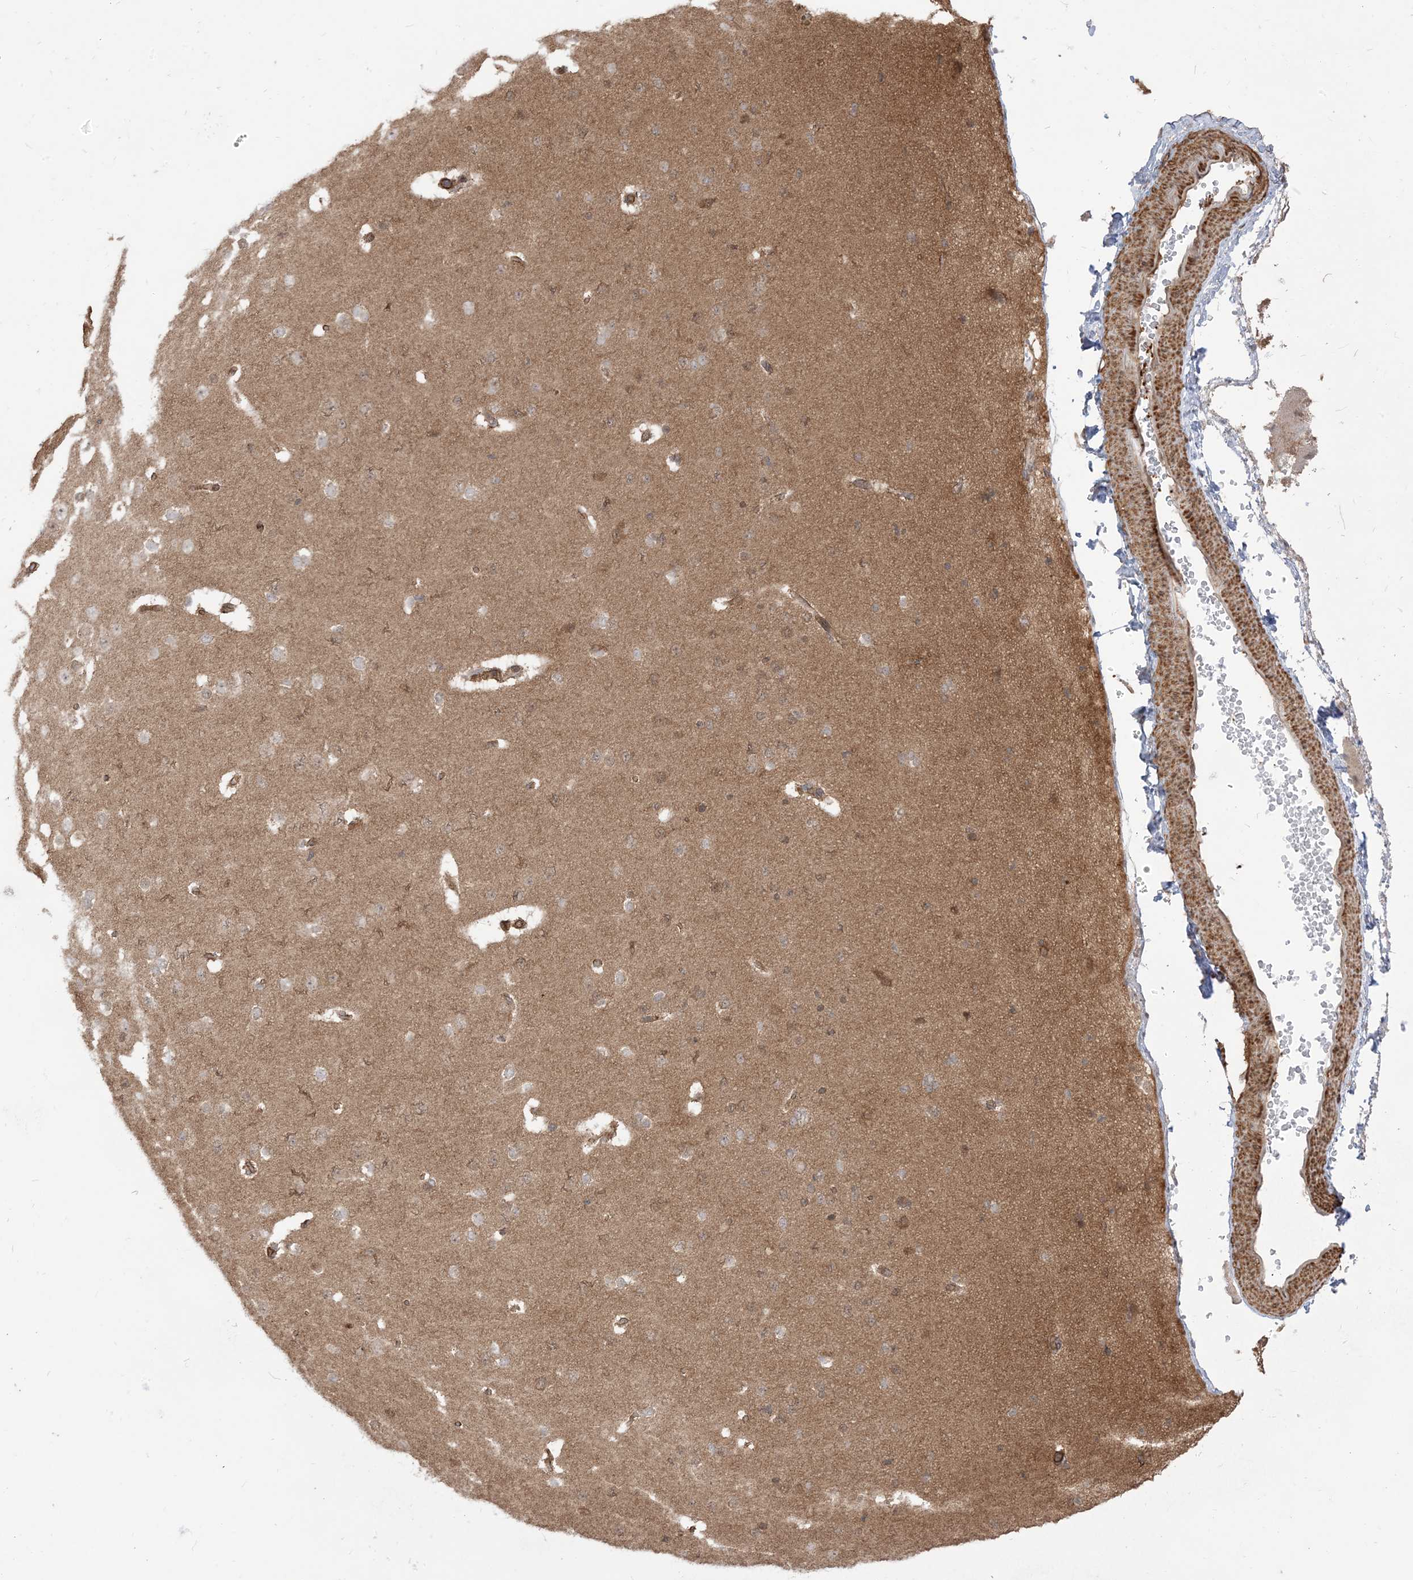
{"staining": {"intensity": "moderate", "quantity": ">75%", "location": "cytoplasmic/membranous"}, "tissue": "cerebral cortex", "cell_type": "Endothelial cells", "image_type": "normal", "snomed": [{"axis": "morphology", "description": "Normal tissue, NOS"}, {"axis": "morphology", "description": "Developmental malformation"}, {"axis": "topography", "description": "Cerebral cortex"}], "caption": "A high-resolution photomicrograph shows IHC staining of benign cerebral cortex, which exhibits moderate cytoplasmic/membranous expression in approximately >75% of endothelial cells.", "gene": "TBCC", "patient": {"sex": "female", "age": 30}}